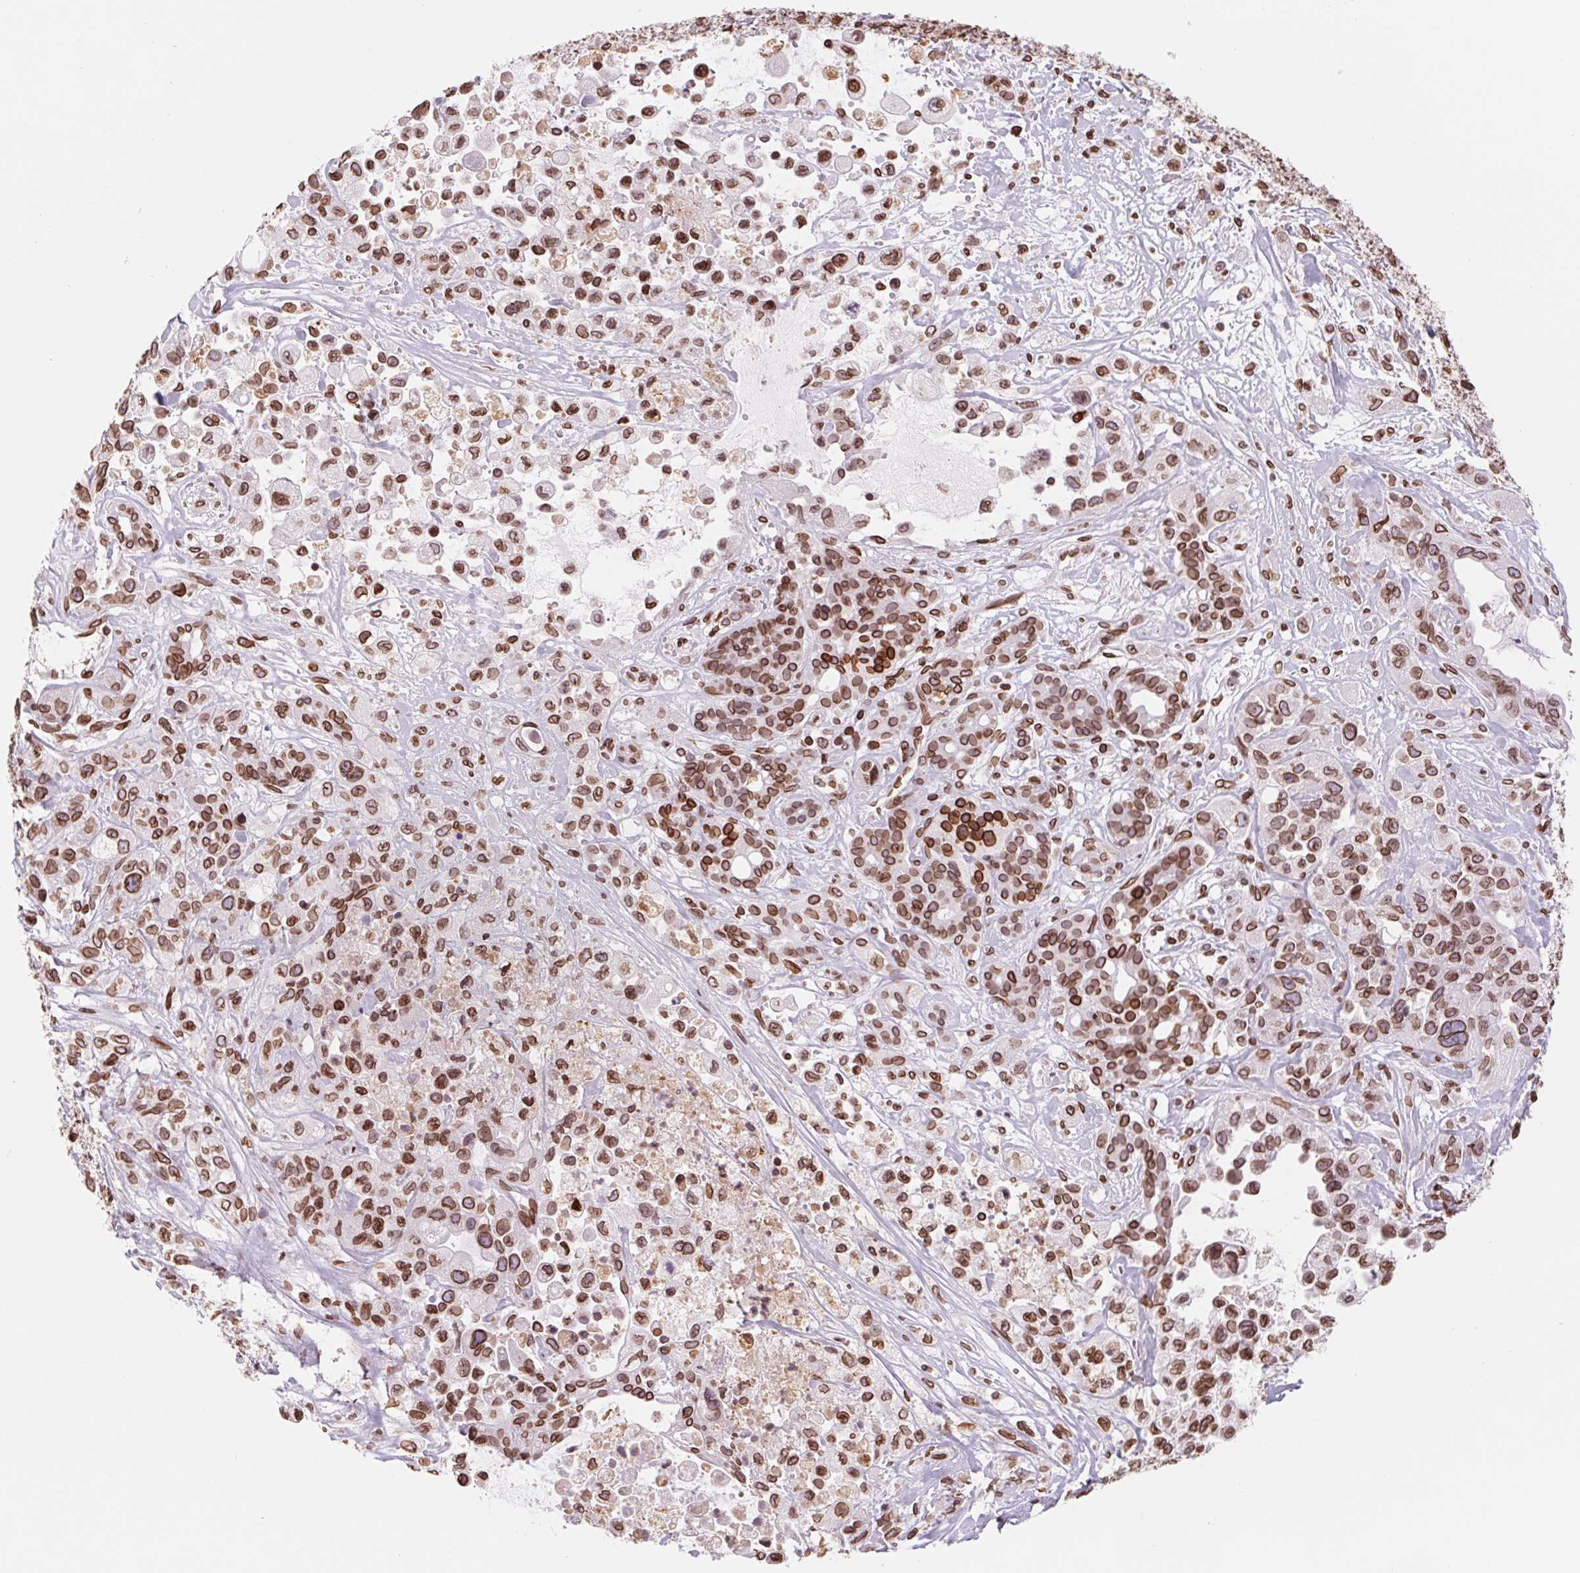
{"staining": {"intensity": "strong", "quantity": ">75%", "location": "cytoplasmic/membranous,nuclear"}, "tissue": "pancreatic cancer", "cell_type": "Tumor cells", "image_type": "cancer", "snomed": [{"axis": "morphology", "description": "Adenocarcinoma, NOS"}, {"axis": "topography", "description": "Pancreas"}], "caption": "A brown stain shows strong cytoplasmic/membranous and nuclear expression of a protein in pancreatic adenocarcinoma tumor cells.", "gene": "LMNB2", "patient": {"sex": "male", "age": 44}}